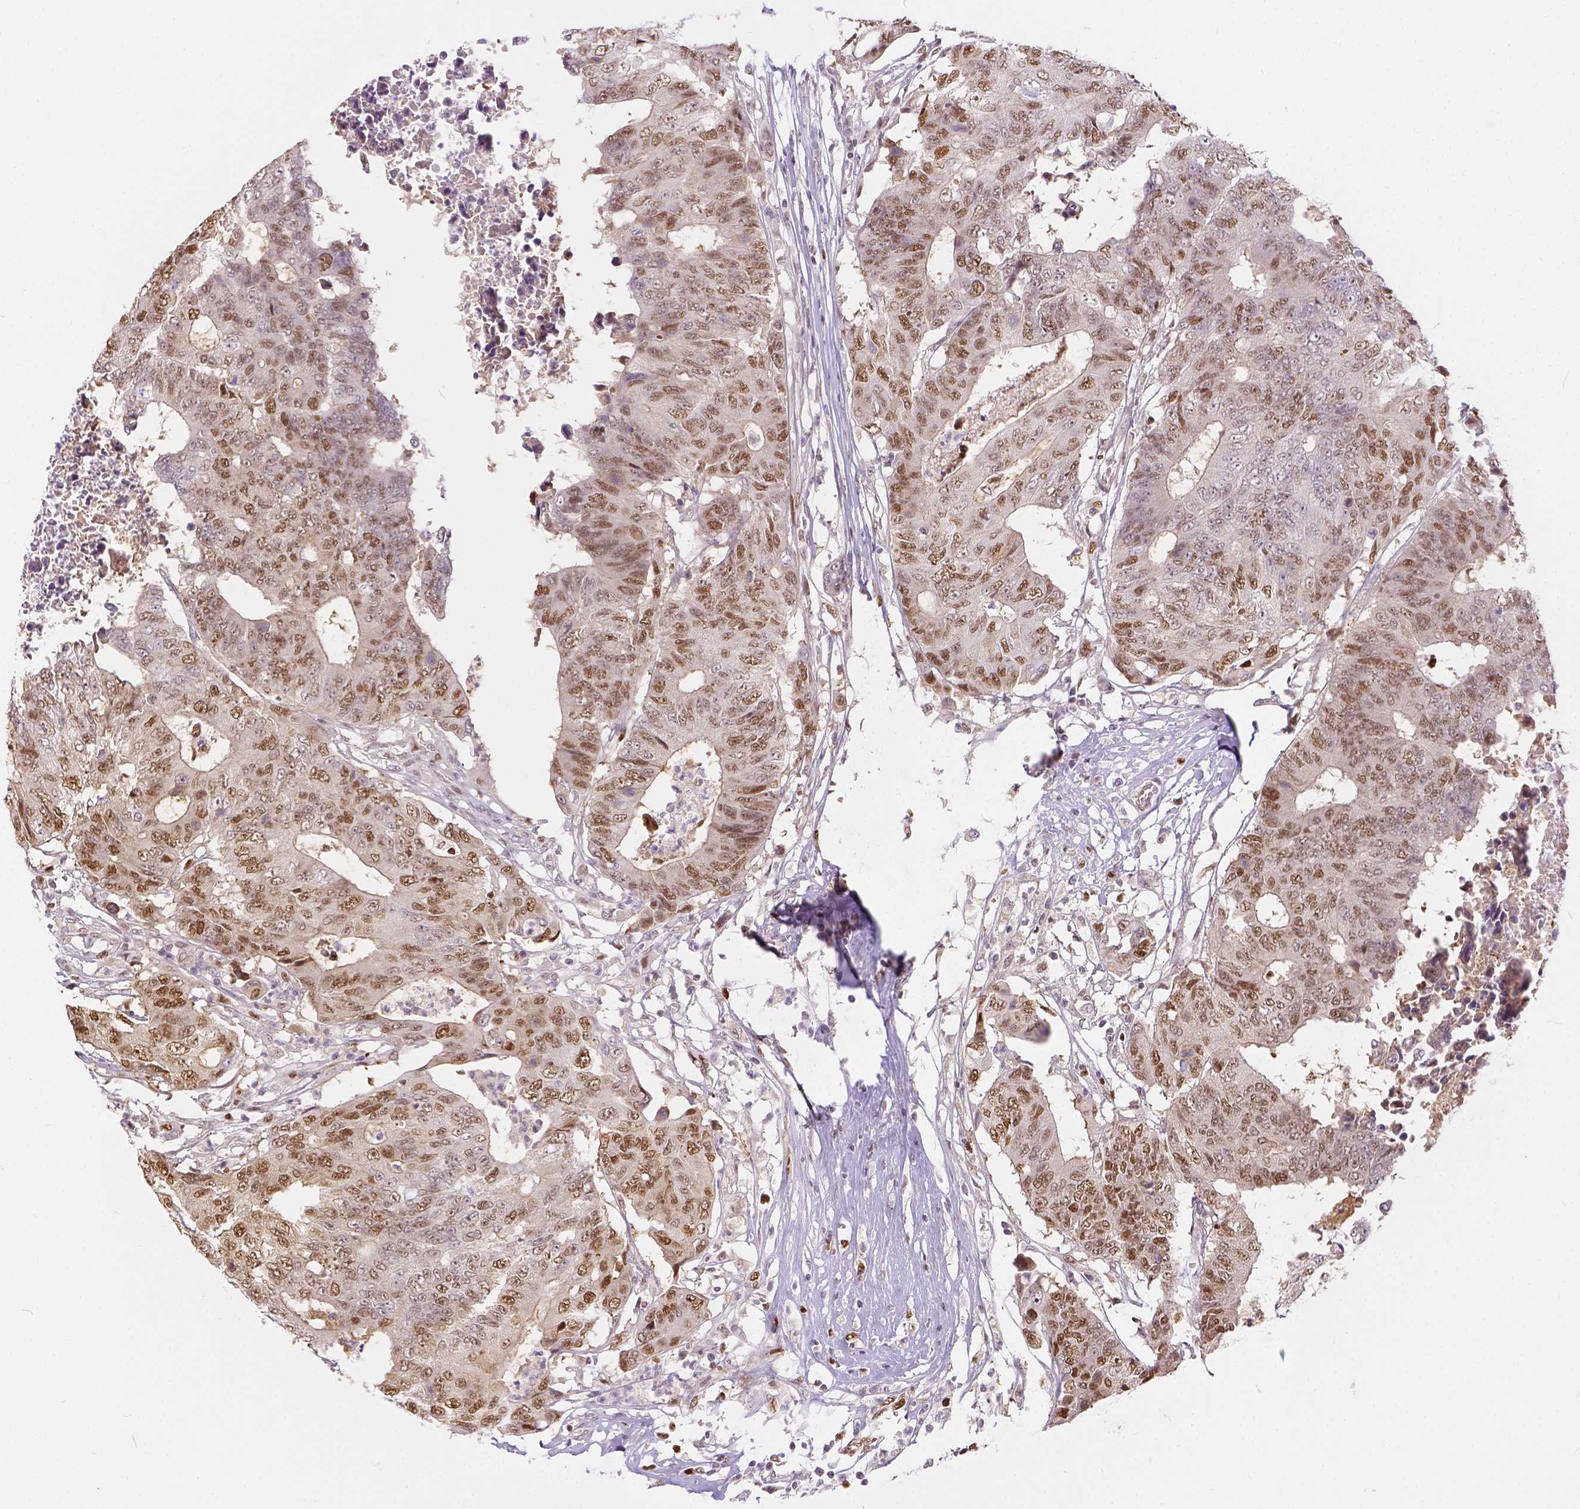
{"staining": {"intensity": "moderate", "quantity": ">75%", "location": "nuclear"}, "tissue": "colorectal cancer", "cell_type": "Tumor cells", "image_type": "cancer", "snomed": [{"axis": "morphology", "description": "Adenocarcinoma, NOS"}, {"axis": "topography", "description": "Colon"}], "caption": "A brown stain shows moderate nuclear staining of a protein in human adenocarcinoma (colorectal) tumor cells.", "gene": "ERCC1", "patient": {"sex": "female", "age": 48}}